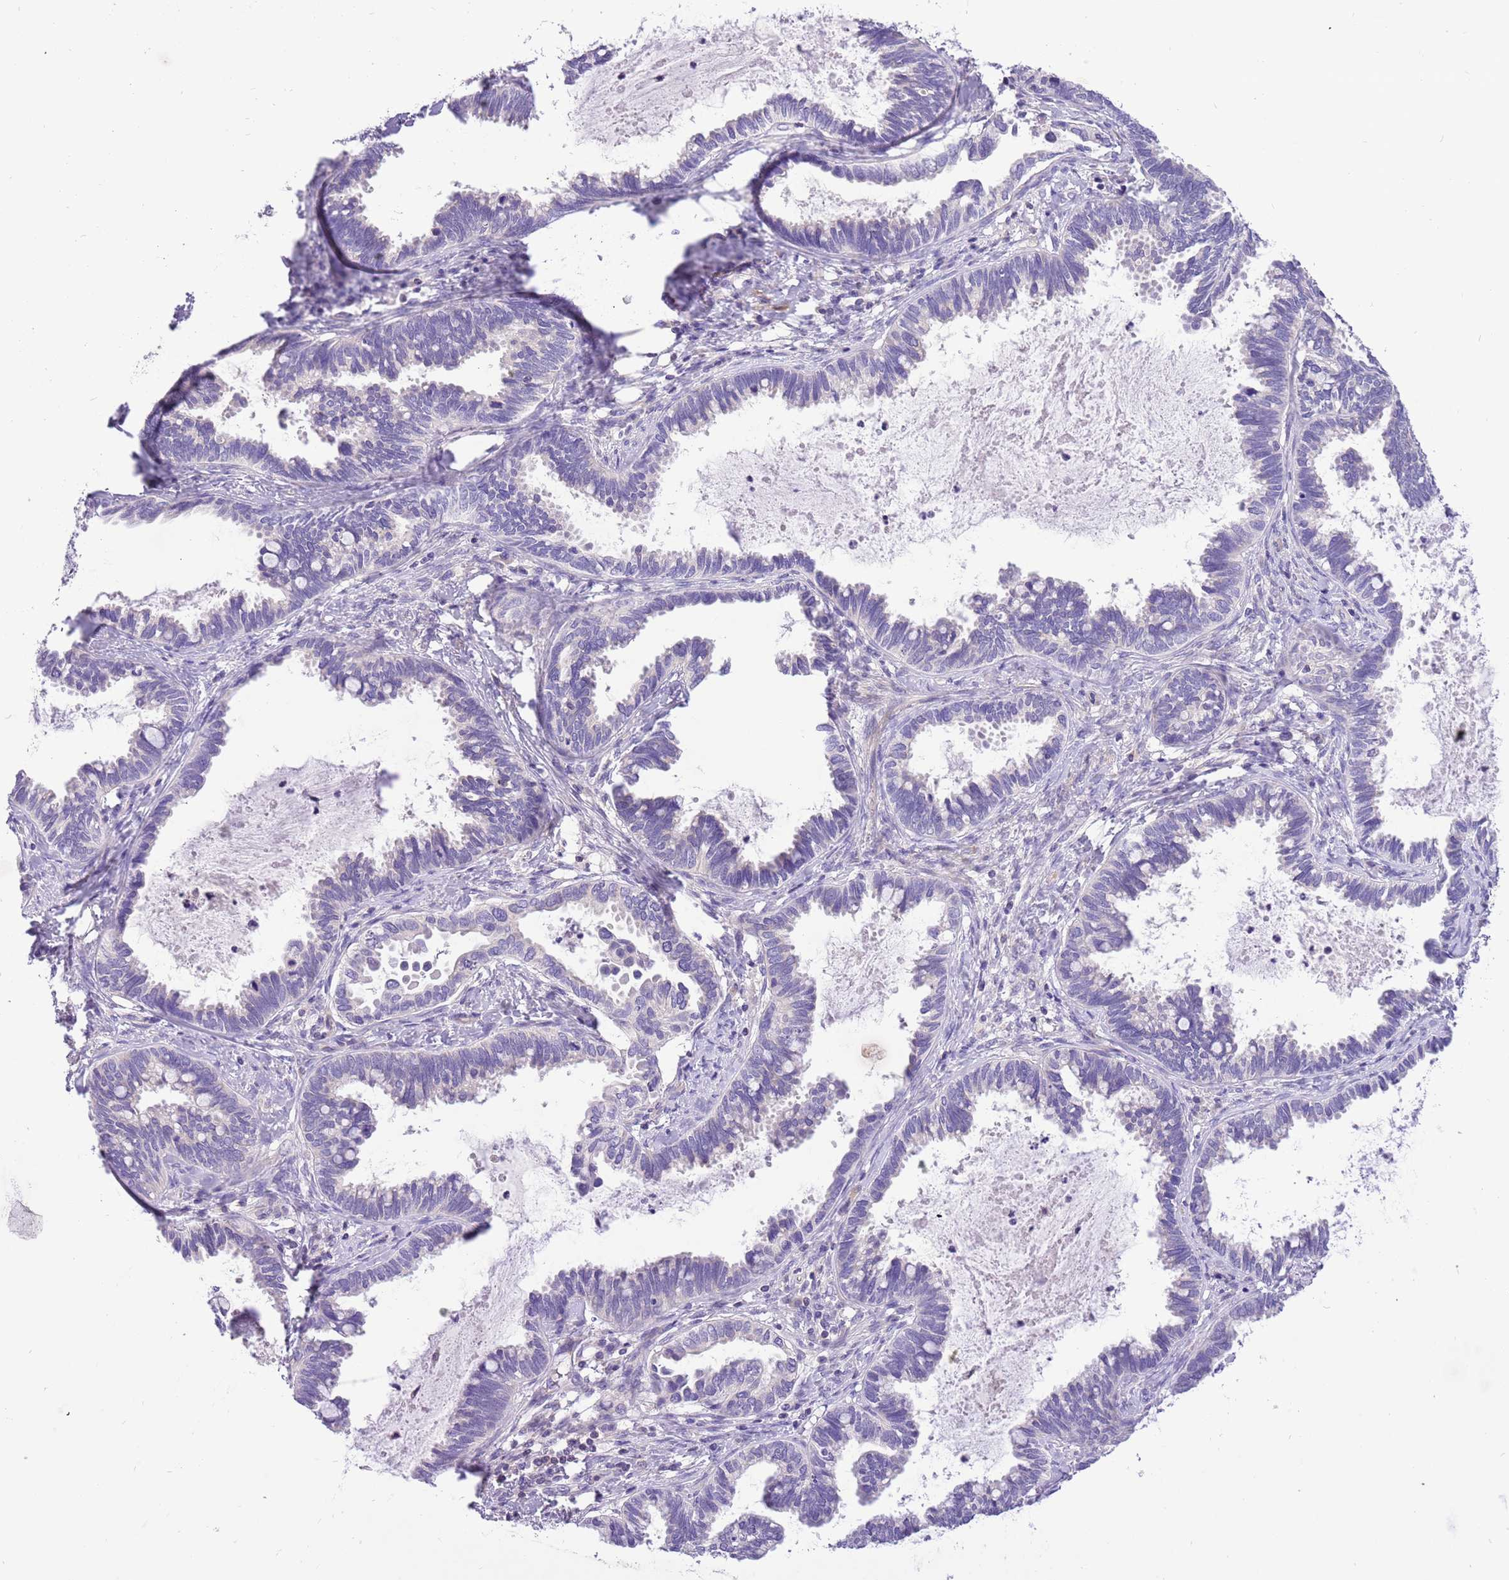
{"staining": {"intensity": "negative", "quantity": "none", "location": "none"}, "tissue": "cervical cancer", "cell_type": "Tumor cells", "image_type": "cancer", "snomed": [{"axis": "morphology", "description": "Adenocarcinoma, NOS"}, {"axis": "topography", "description": "Cervix"}], "caption": "The photomicrograph displays no significant expression in tumor cells of cervical cancer. Brightfield microscopy of immunohistochemistry stained with DAB (brown) and hematoxylin (blue), captured at high magnification.", "gene": "GLCE", "patient": {"sex": "female", "age": 37}}